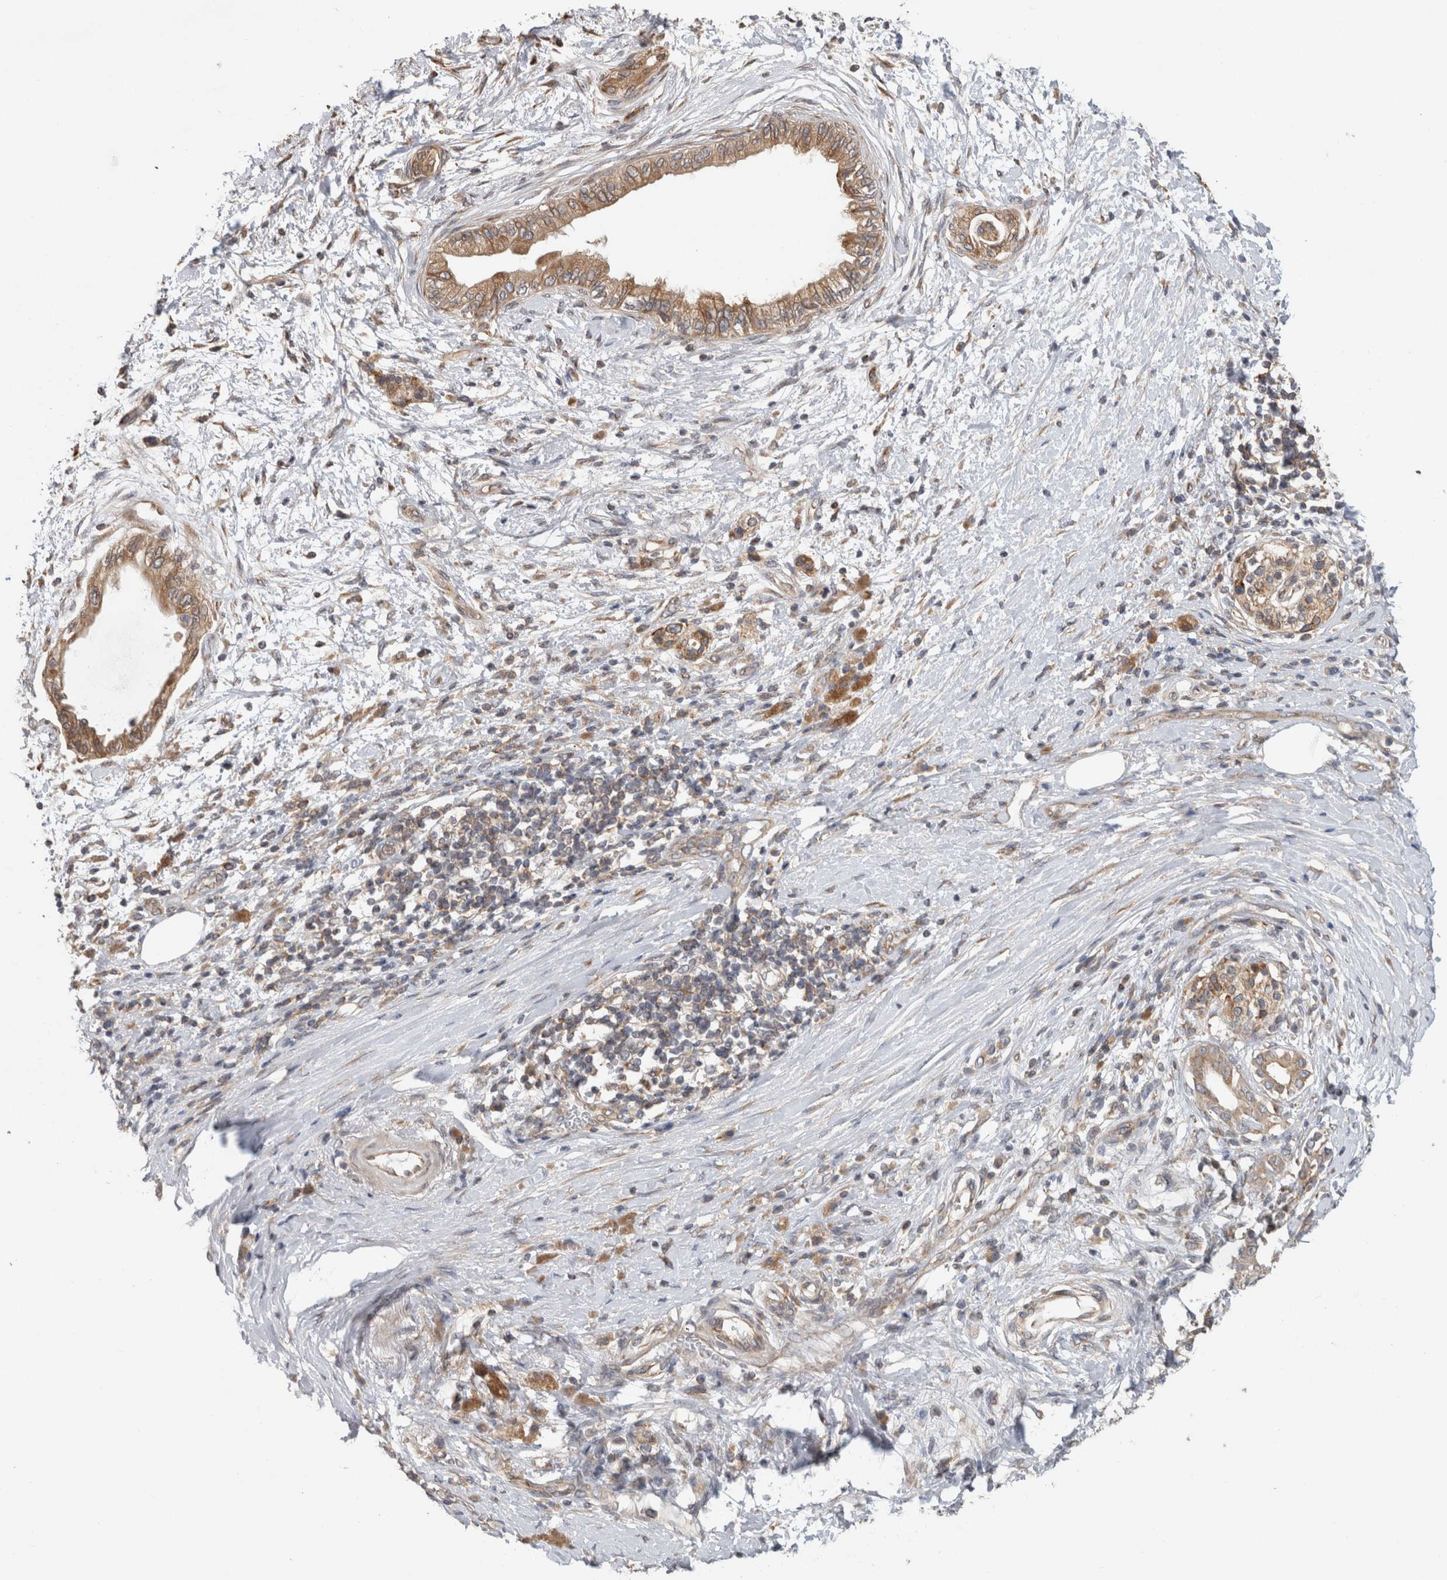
{"staining": {"intensity": "moderate", "quantity": ">75%", "location": "cytoplasmic/membranous"}, "tissue": "pancreatic cancer", "cell_type": "Tumor cells", "image_type": "cancer", "snomed": [{"axis": "morphology", "description": "Normal tissue, NOS"}, {"axis": "morphology", "description": "Adenocarcinoma, NOS"}, {"axis": "topography", "description": "Pancreas"}, {"axis": "topography", "description": "Duodenum"}], "caption": "Immunohistochemical staining of human pancreatic cancer shows medium levels of moderate cytoplasmic/membranous protein positivity in approximately >75% of tumor cells.", "gene": "PARP6", "patient": {"sex": "female", "age": 60}}